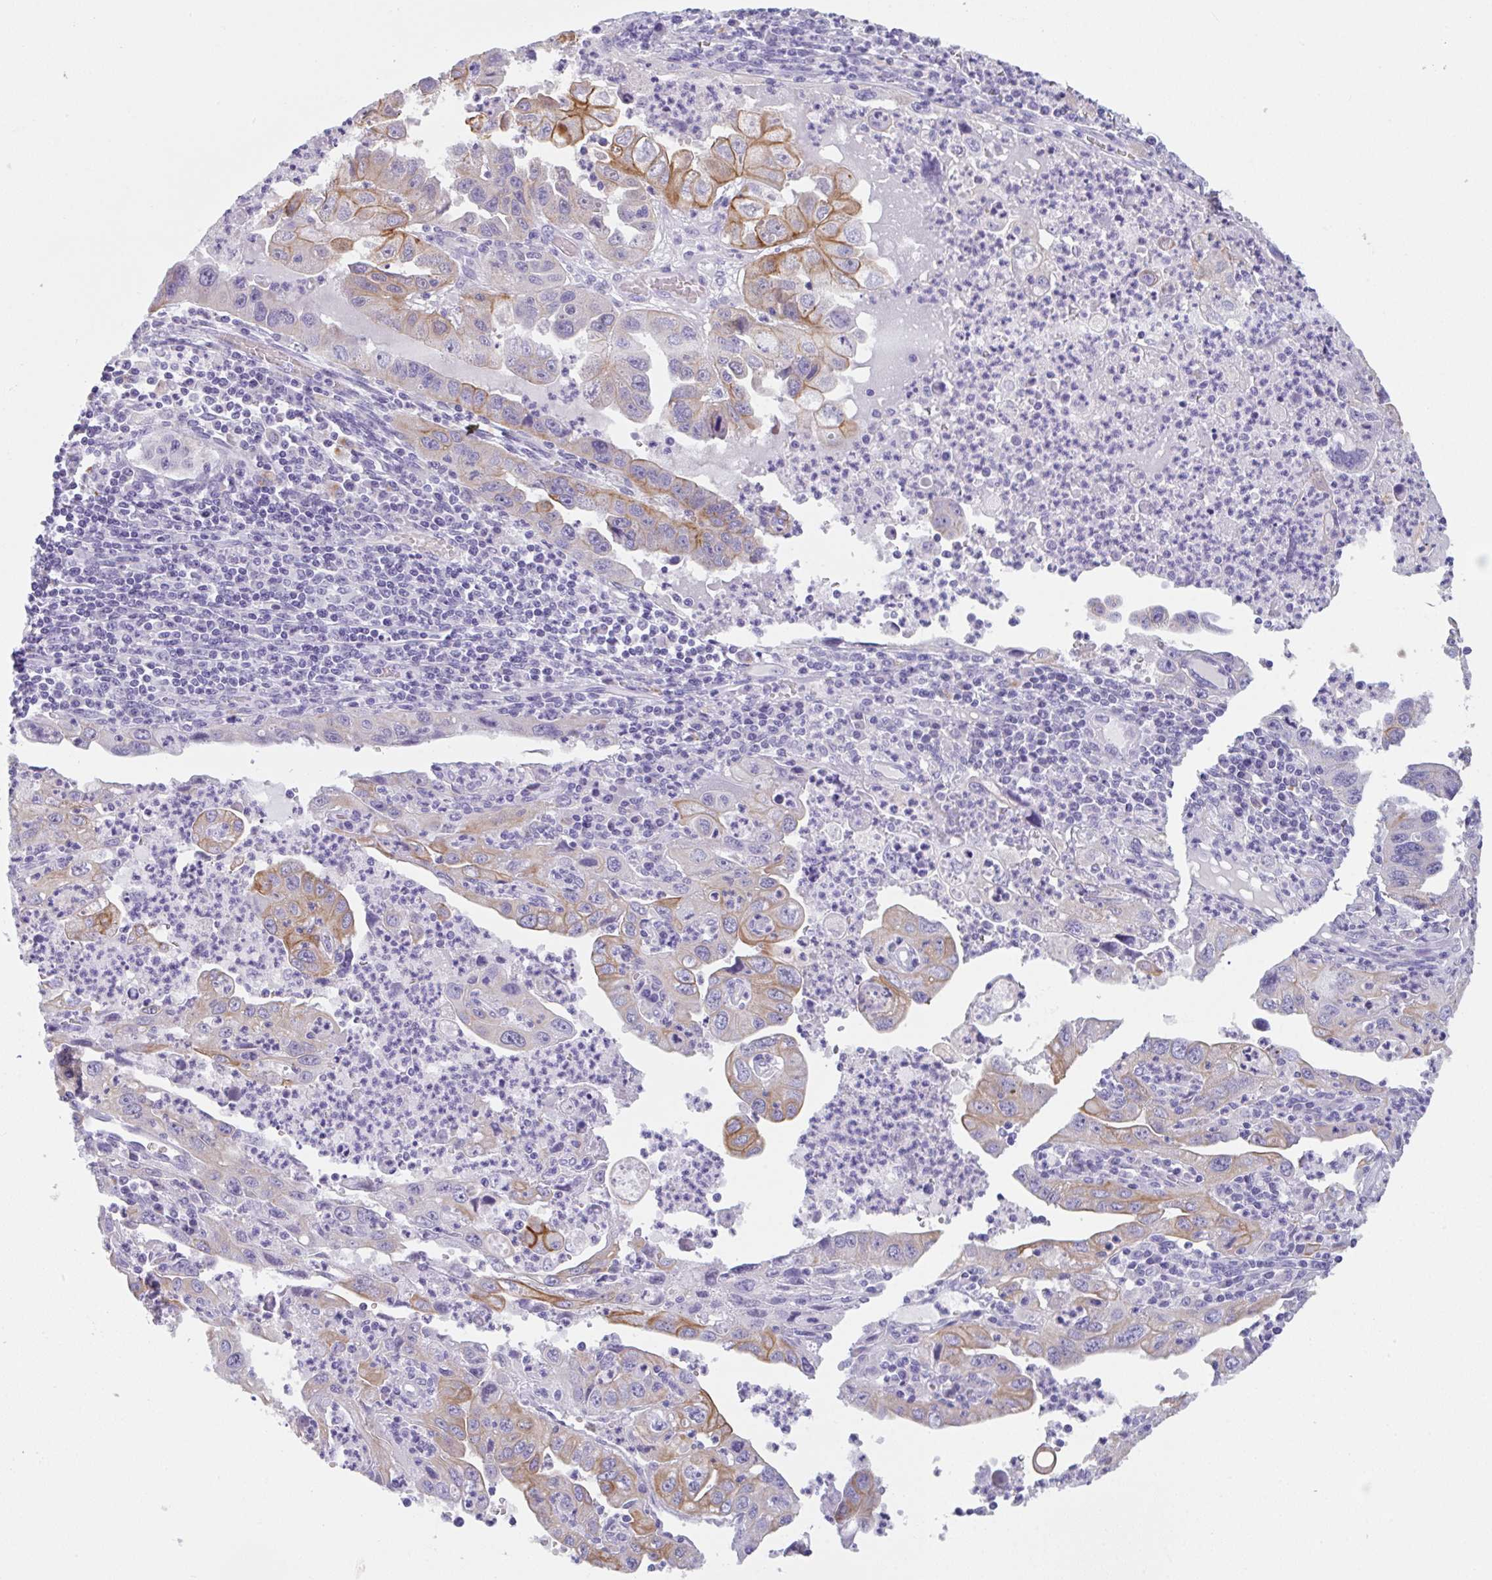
{"staining": {"intensity": "moderate", "quantity": "<25%", "location": "cytoplasmic/membranous"}, "tissue": "endometrial cancer", "cell_type": "Tumor cells", "image_type": "cancer", "snomed": [{"axis": "morphology", "description": "Adenocarcinoma, NOS"}, {"axis": "topography", "description": "Uterus"}], "caption": "Endometrial cancer was stained to show a protein in brown. There is low levels of moderate cytoplasmic/membranous expression in about <25% of tumor cells.", "gene": "TRAF4", "patient": {"sex": "female", "age": 62}}